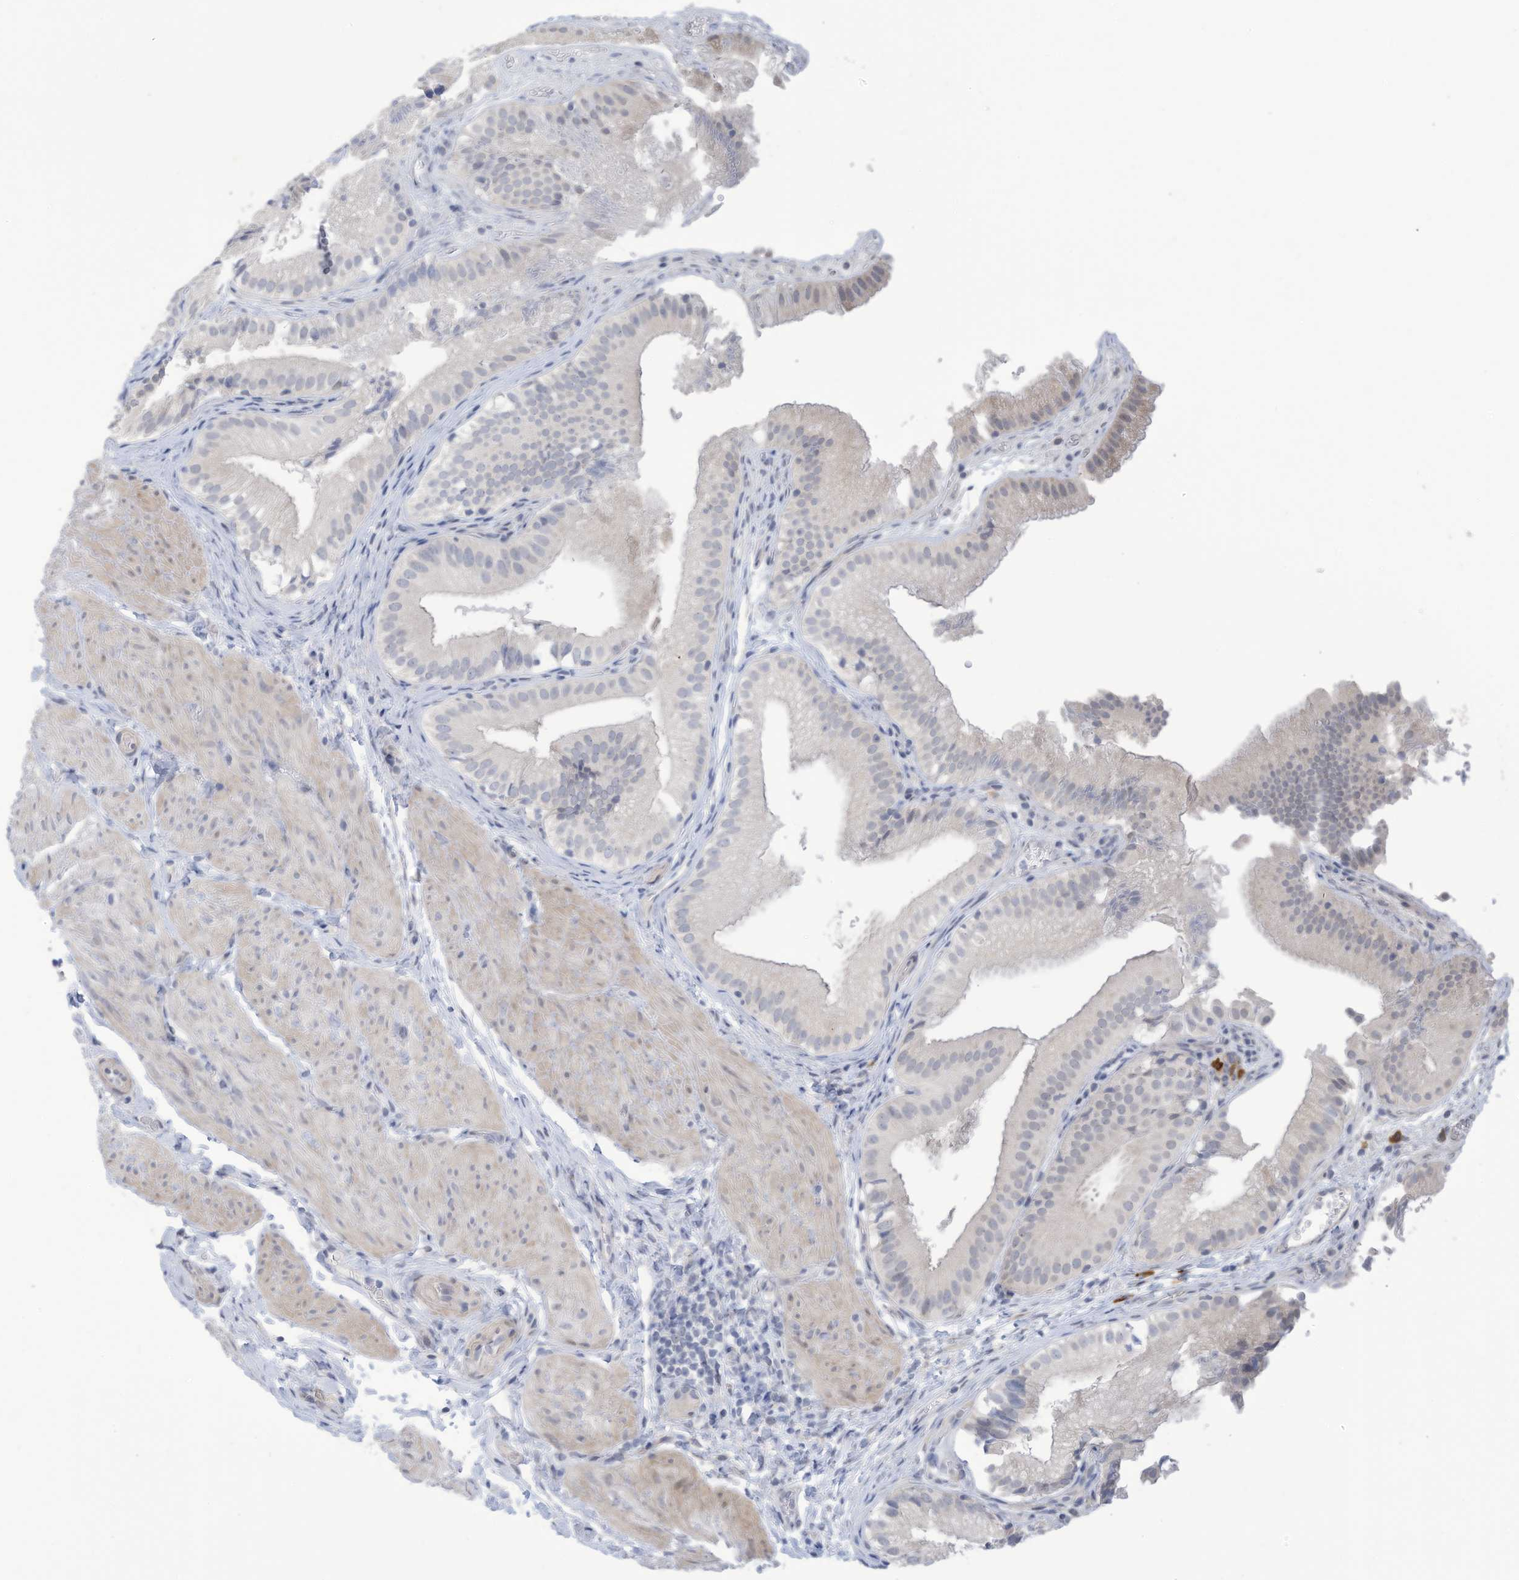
{"staining": {"intensity": "weak", "quantity": "<25%", "location": "cytoplasmic/membranous"}, "tissue": "gallbladder", "cell_type": "Glandular cells", "image_type": "normal", "snomed": [{"axis": "morphology", "description": "Normal tissue, NOS"}, {"axis": "topography", "description": "Gallbladder"}], "caption": "This is a histopathology image of immunohistochemistry (IHC) staining of benign gallbladder, which shows no positivity in glandular cells. (DAB immunohistochemistry (IHC) visualized using brightfield microscopy, high magnification).", "gene": "ZNF292", "patient": {"sex": "female", "age": 30}}